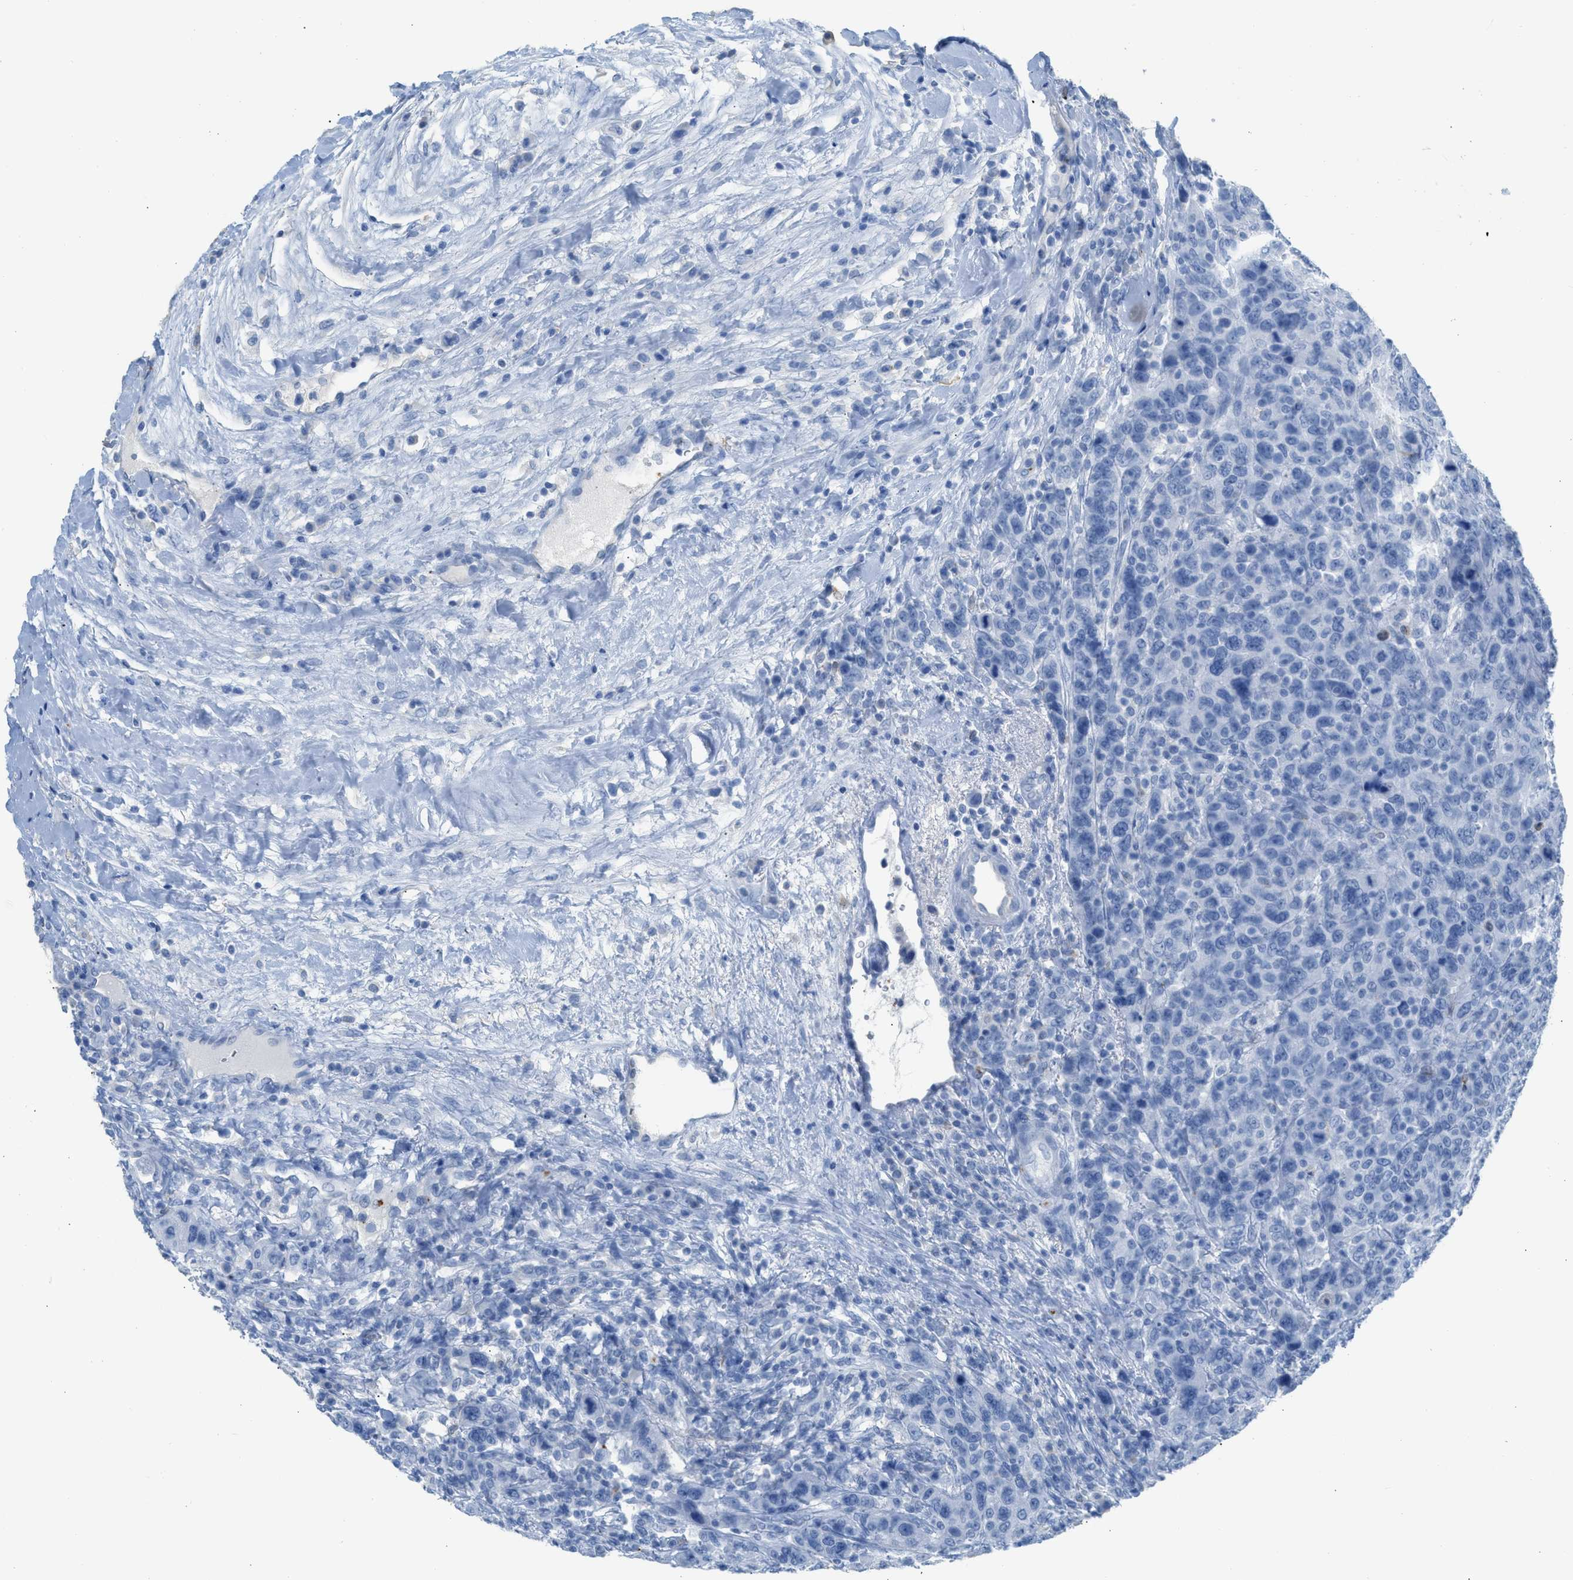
{"staining": {"intensity": "negative", "quantity": "none", "location": "none"}, "tissue": "breast cancer", "cell_type": "Tumor cells", "image_type": "cancer", "snomed": [{"axis": "morphology", "description": "Duct carcinoma"}, {"axis": "topography", "description": "Breast"}], "caption": "Immunohistochemical staining of human intraductal carcinoma (breast) displays no significant positivity in tumor cells. The staining is performed using DAB (3,3'-diaminobenzidine) brown chromogen with nuclei counter-stained in using hematoxylin.", "gene": "FAIM2", "patient": {"sex": "female", "age": 37}}